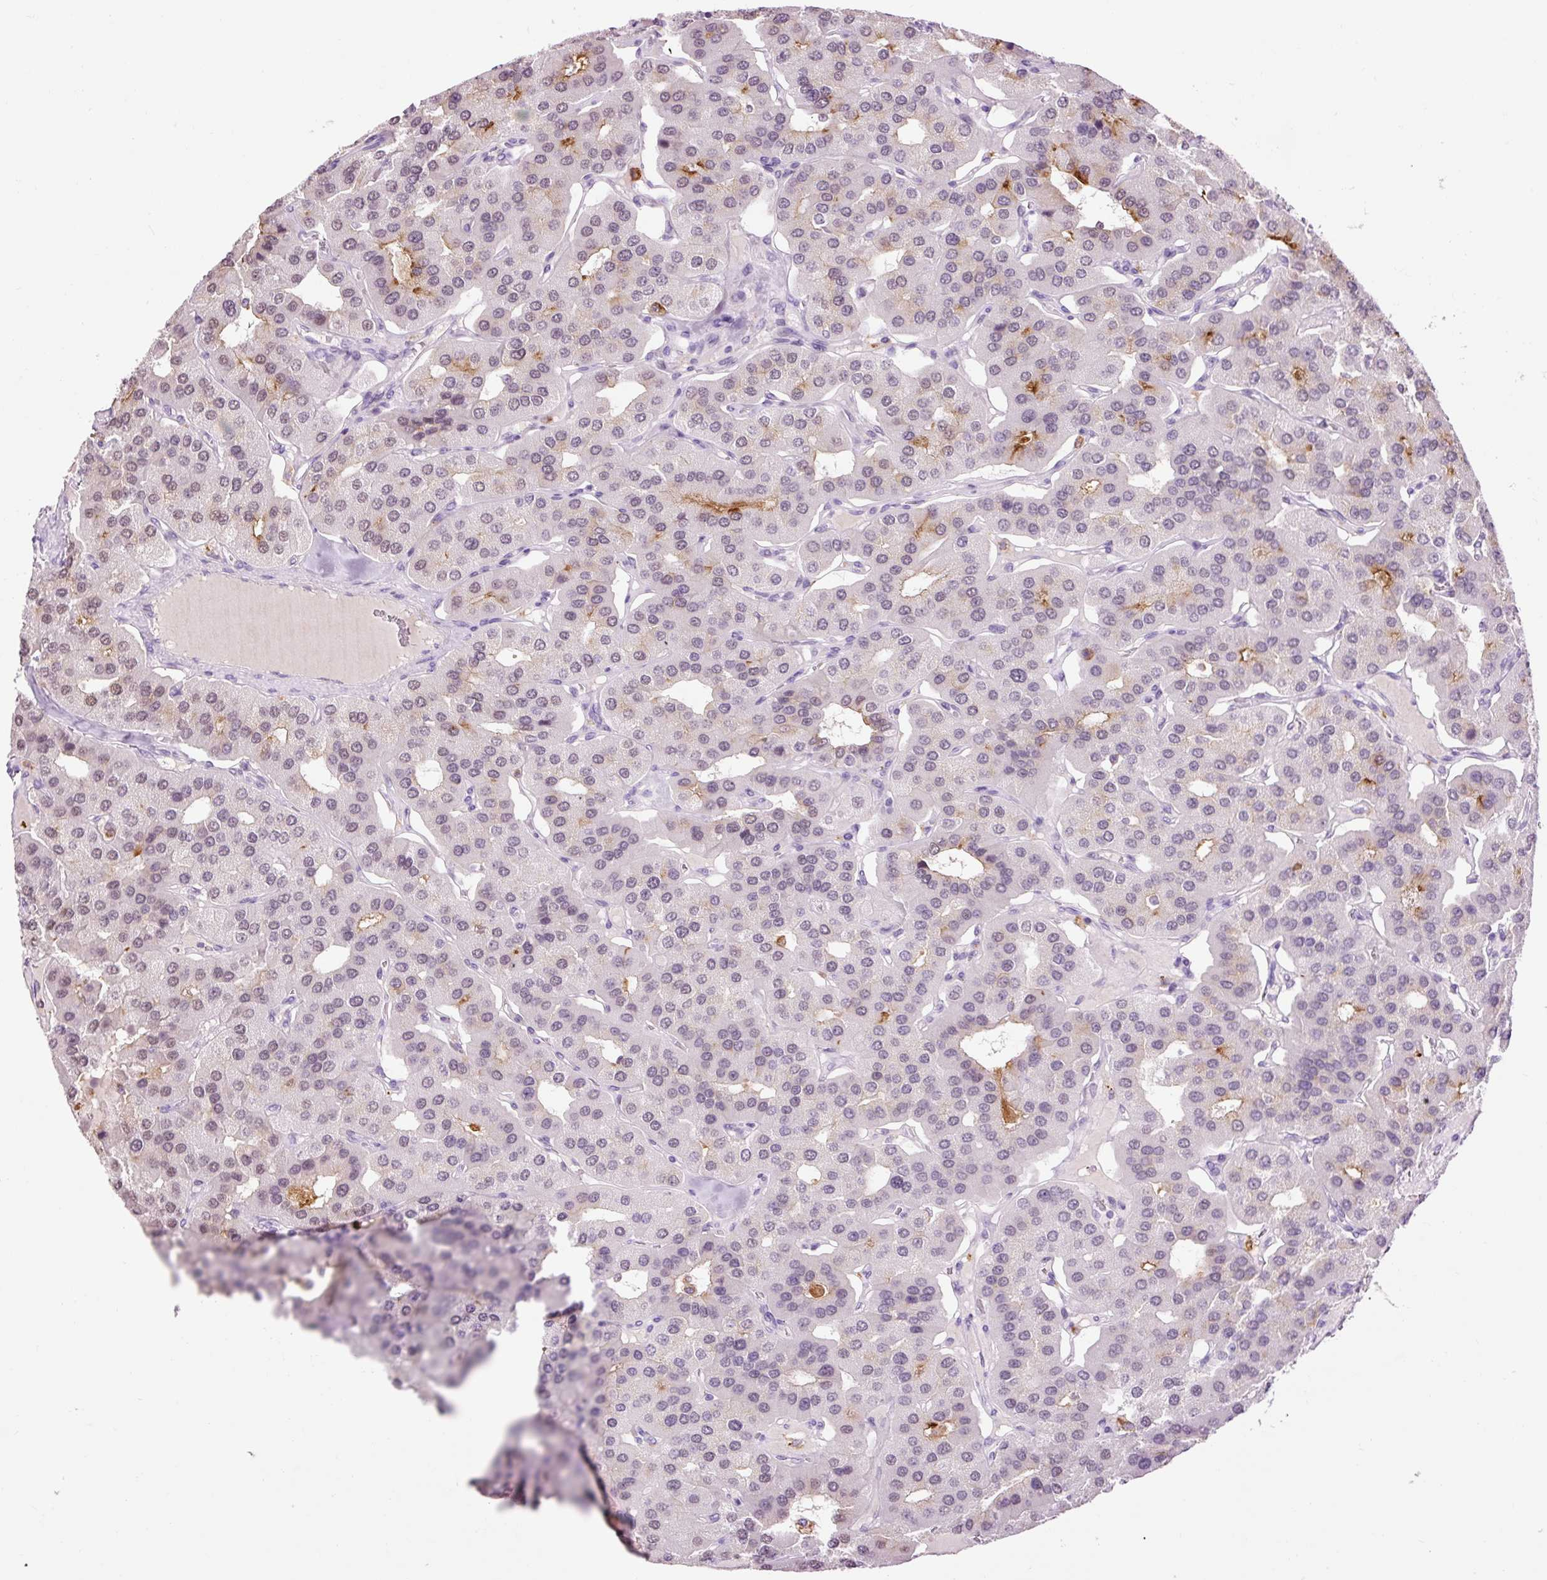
{"staining": {"intensity": "moderate", "quantity": "<25%", "location": "cytoplasmic/membranous"}, "tissue": "parathyroid gland", "cell_type": "Glandular cells", "image_type": "normal", "snomed": [{"axis": "morphology", "description": "Normal tissue, NOS"}, {"axis": "morphology", "description": "Adenoma, NOS"}, {"axis": "topography", "description": "Parathyroid gland"}], "caption": "Moderate cytoplasmic/membranous protein positivity is seen in about <25% of glandular cells in parathyroid gland. The protein of interest is shown in brown color, while the nuclei are stained blue.", "gene": "LY86", "patient": {"sex": "female", "age": 86}}